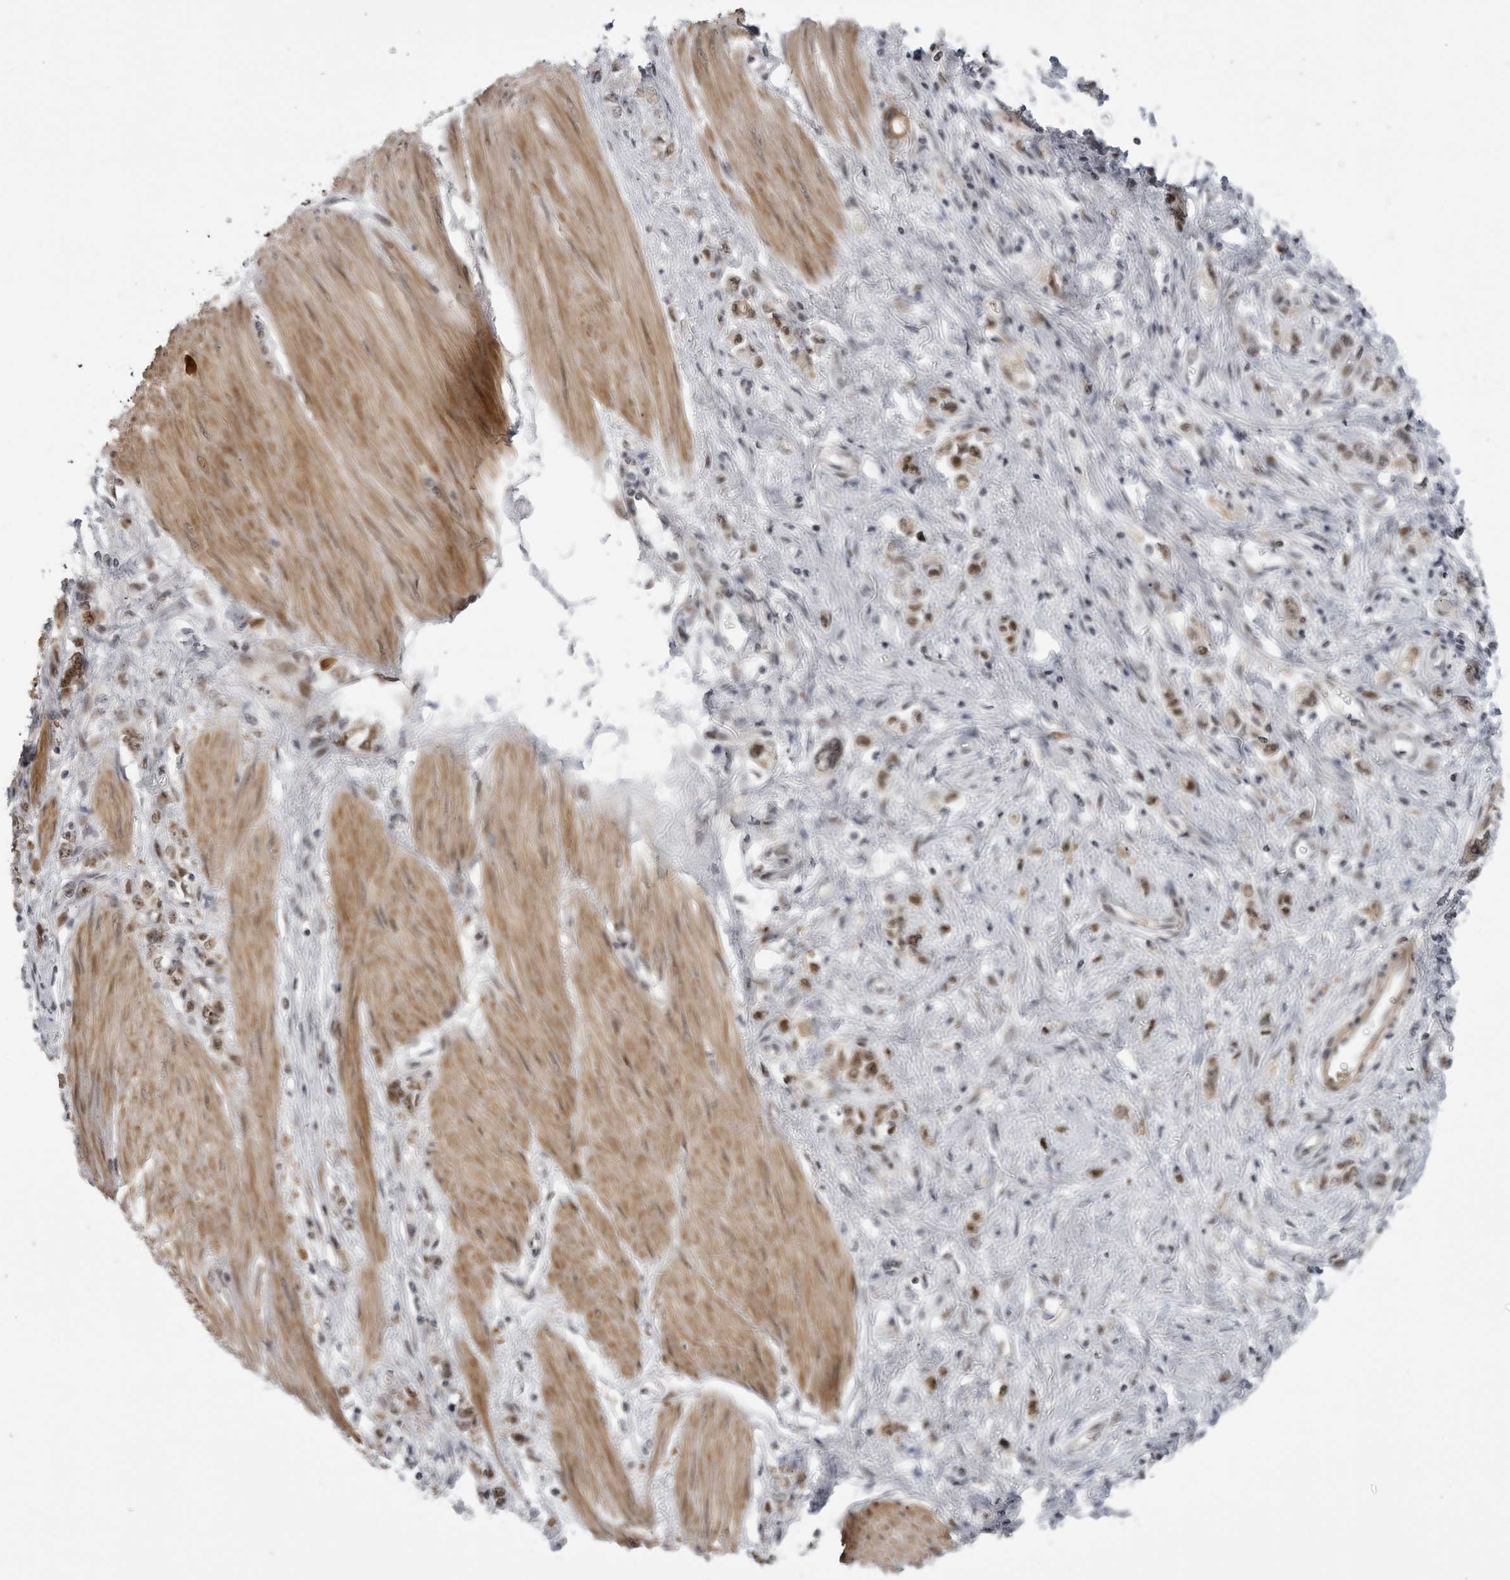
{"staining": {"intensity": "moderate", "quantity": ">75%", "location": "nuclear"}, "tissue": "stomach cancer", "cell_type": "Tumor cells", "image_type": "cancer", "snomed": [{"axis": "morphology", "description": "Adenocarcinoma, NOS"}, {"axis": "topography", "description": "Stomach"}], "caption": "High-magnification brightfield microscopy of adenocarcinoma (stomach) stained with DAB (3,3'-diaminobenzidine) (brown) and counterstained with hematoxylin (blue). tumor cells exhibit moderate nuclear staining is appreciated in about>75% of cells.", "gene": "ALPK2", "patient": {"sex": "female", "age": 76}}